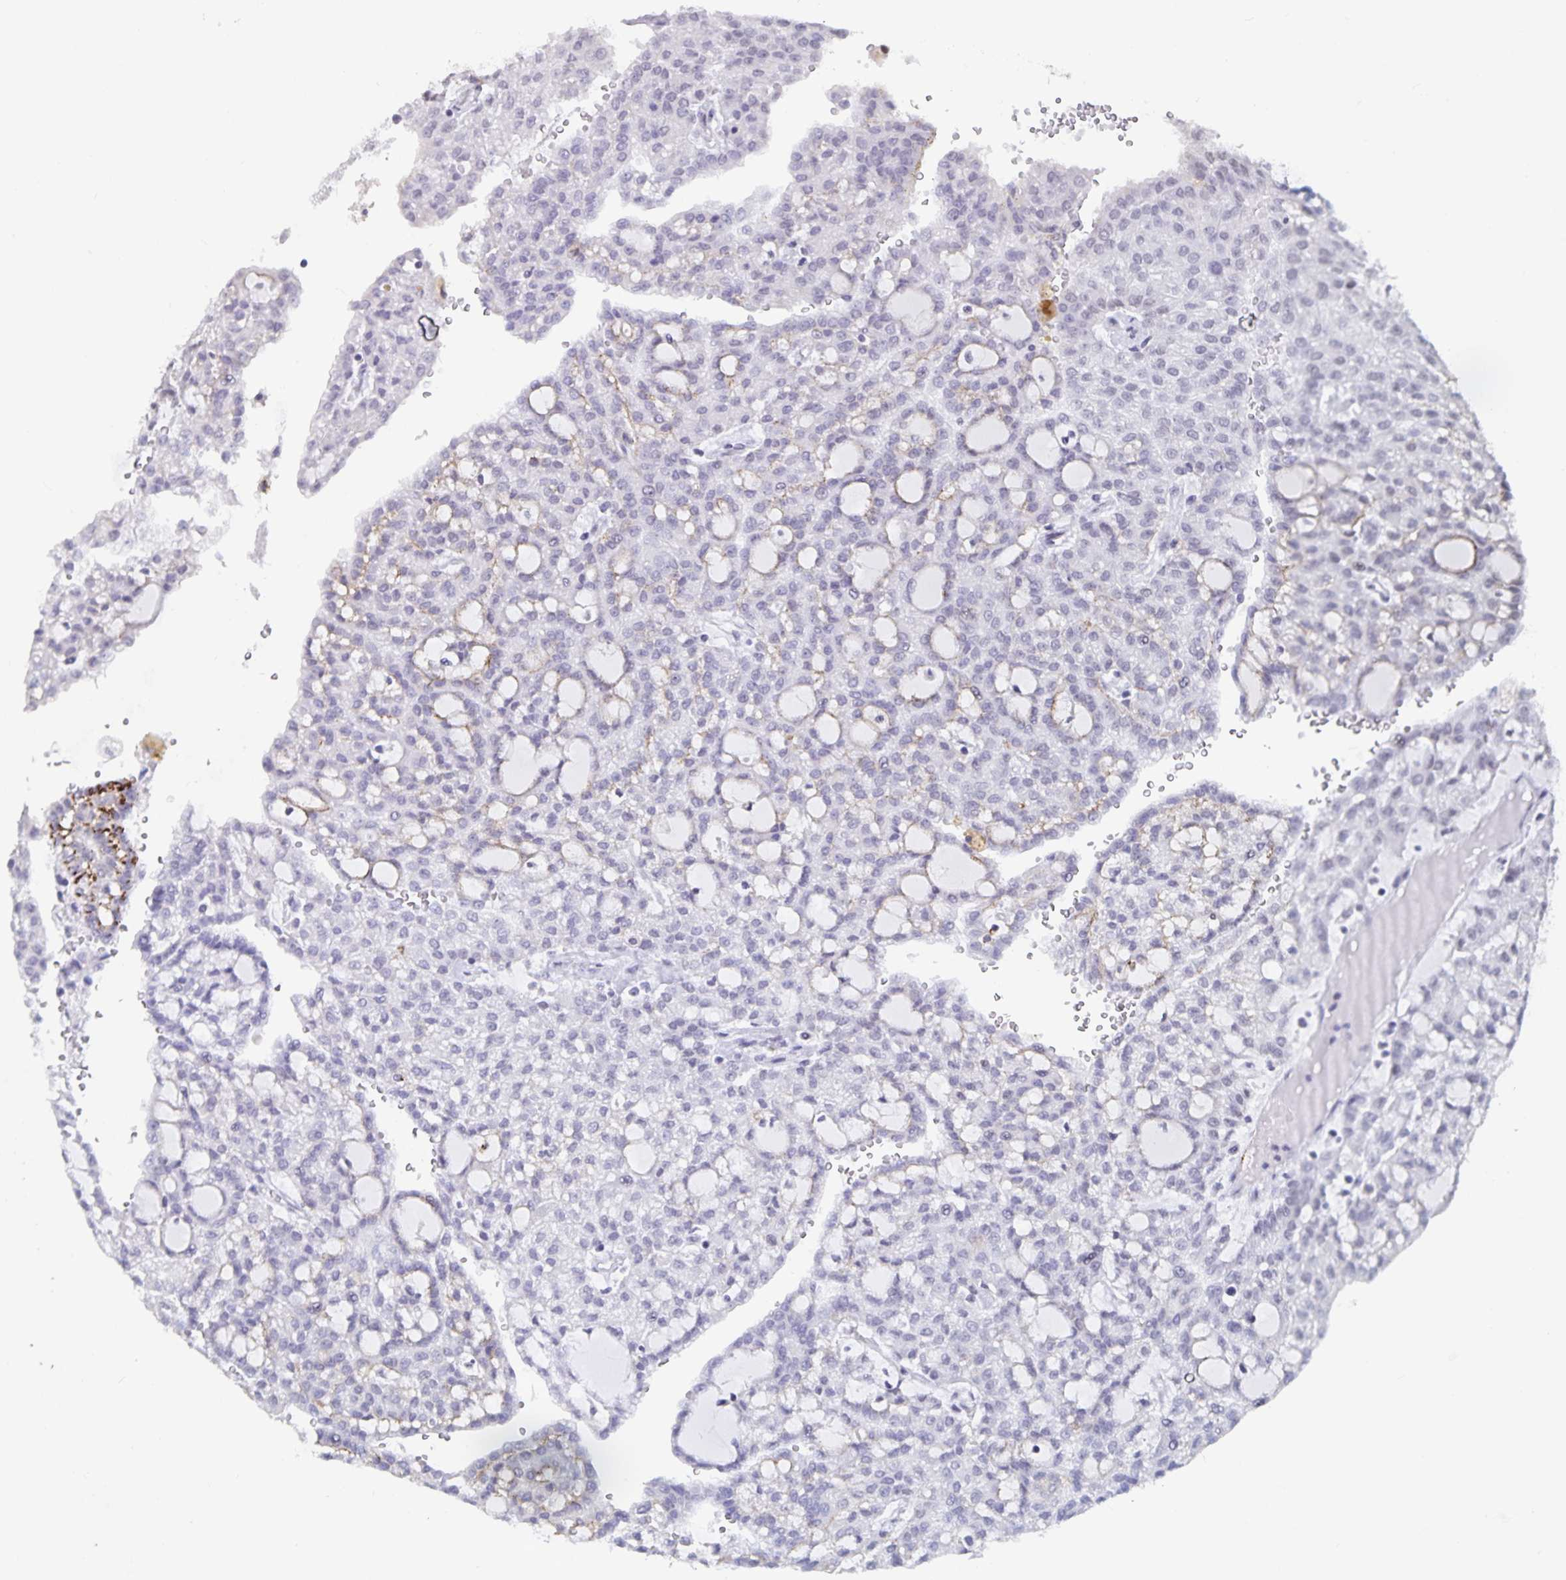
{"staining": {"intensity": "moderate", "quantity": "<25%", "location": "cytoplasmic/membranous"}, "tissue": "renal cancer", "cell_type": "Tumor cells", "image_type": "cancer", "snomed": [{"axis": "morphology", "description": "Adenocarcinoma, NOS"}, {"axis": "topography", "description": "Kidney"}], "caption": "Immunohistochemical staining of human adenocarcinoma (renal) demonstrates low levels of moderate cytoplasmic/membranous protein staining in approximately <25% of tumor cells. The staining is performed using DAB (3,3'-diaminobenzidine) brown chromogen to label protein expression. The nuclei are counter-stained blue using hematoxylin.", "gene": "PBX2", "patient": {"sex": "male", "age": 63}}